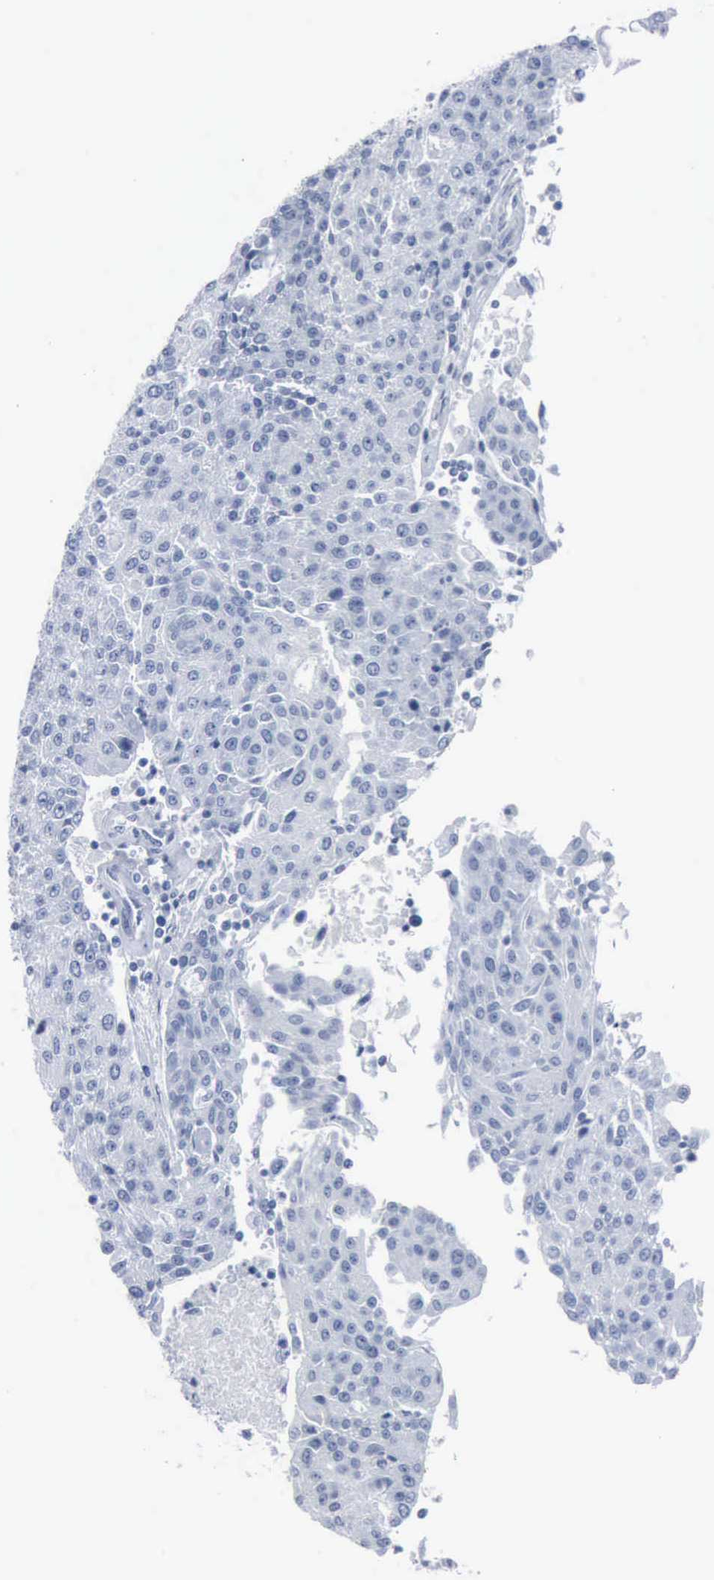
{"staining": {"intensity": "negative", "quantity": "none", "location": "none"}, "tissue": "urothelial cancer", "cell_type": "Tumor cells", "image_type": "cancer", "snomed": [{"axis": "morphology", "description": "Urothelial carcinoma, High grade"}, {"axis": "topography", "description": "Urinary bladder"}], "caption": "High-grade urothelial carcinoma was stained to show a protein in brown. There is no significant staining in tumor cells.", "gene": "DMD", "patient": {"sex": "female", "age": 85}}